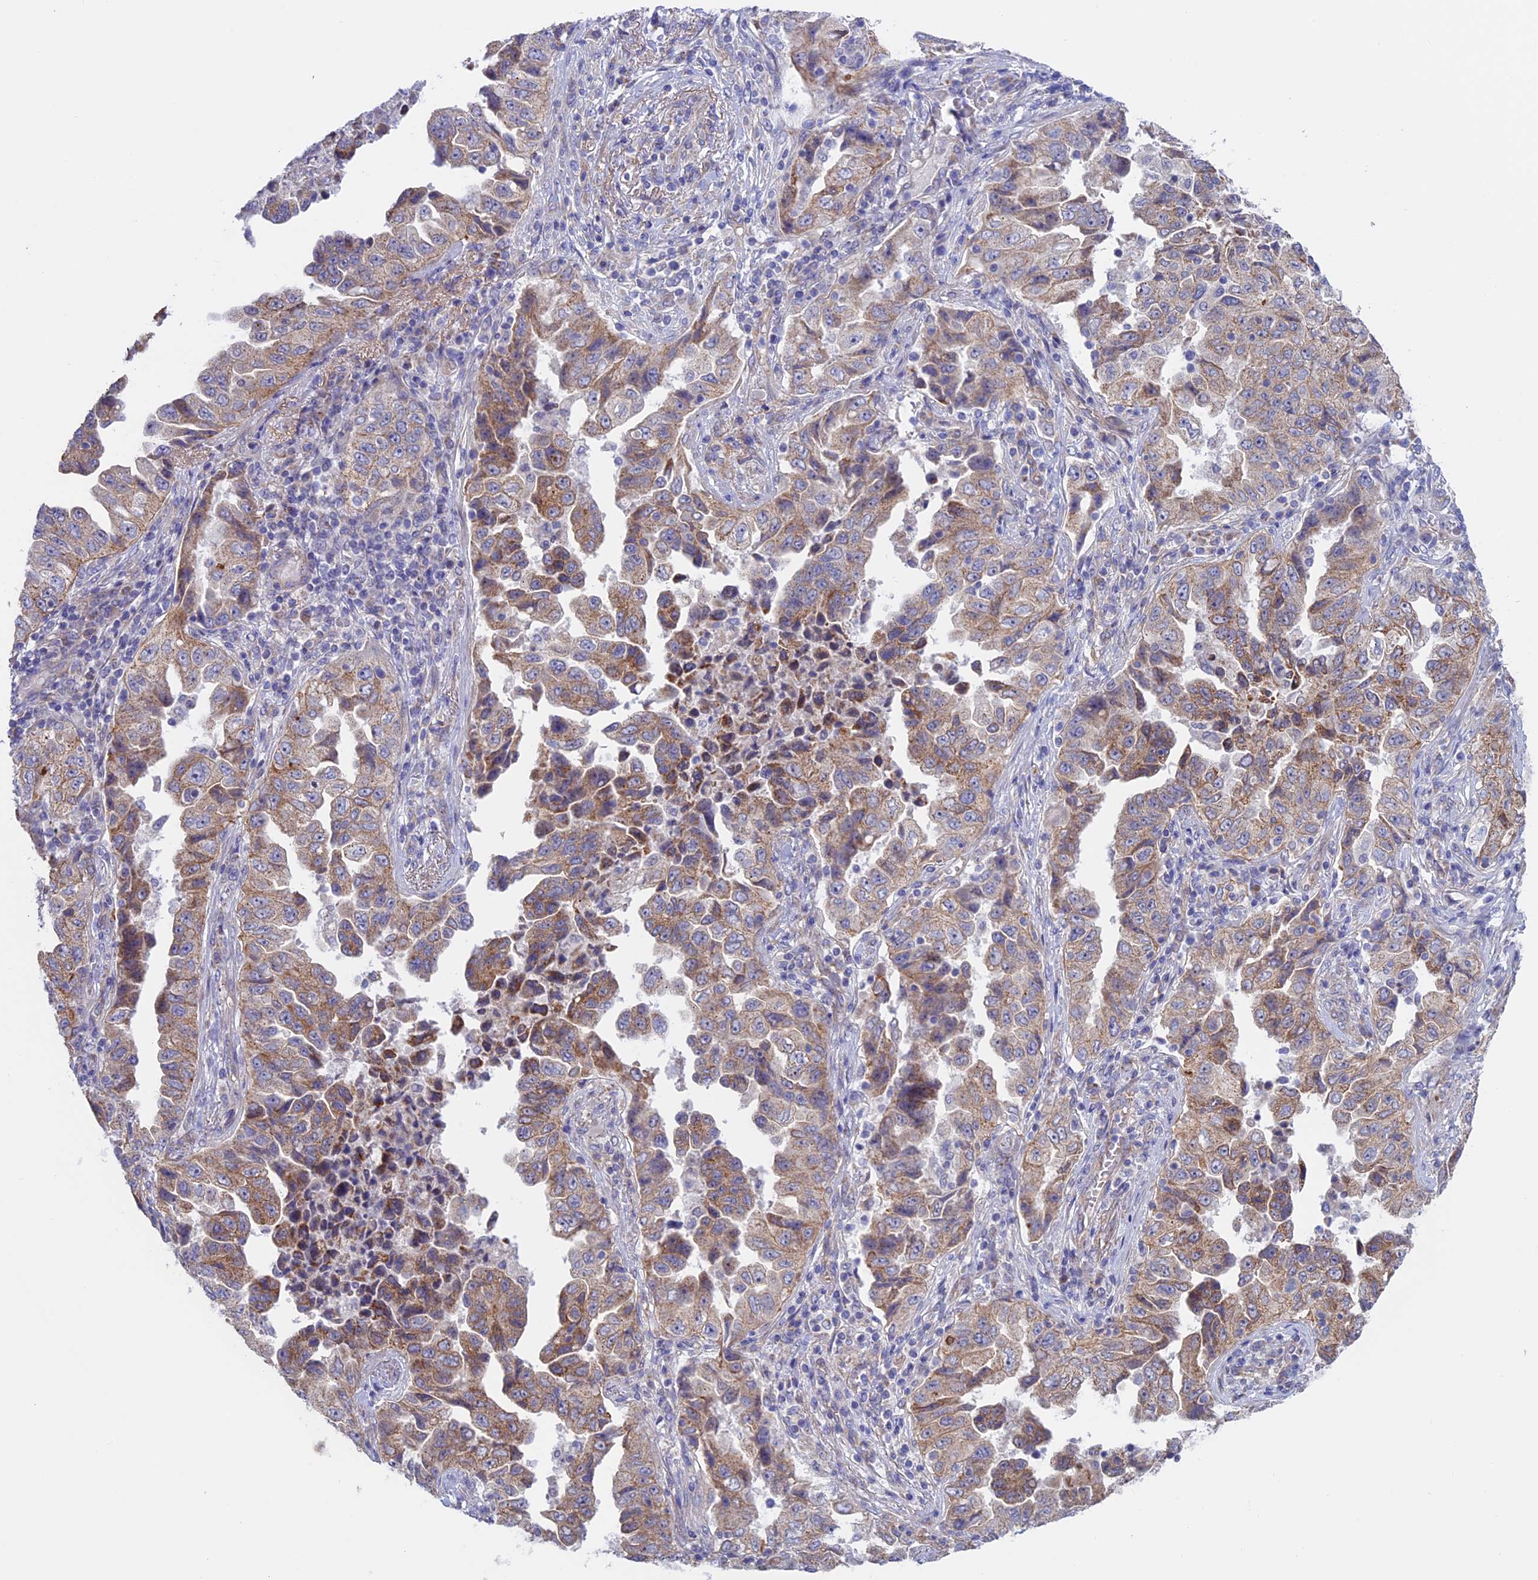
{"staining": {"intensity": "moderate", "quantity": ">75%", "location": "cytoplasmic/membranous"}, "tissue": "lung cancer", "cell_type": "Tumor cells", "image_type": "cancer", "snomed": [{"axis": "morphology", "description": "Adenocarcinoma, NOS"}, {"axis": "topography", "description": "Lung"}], "caption": "Human adenocarcinoma (lung) stained with a brown dye reveals moderate cytoplasmic/membranous positive staining in approximately >75% of tumor cells.", "gene": "ETFDH", "patient": {"sex": "female", "age": 51}}